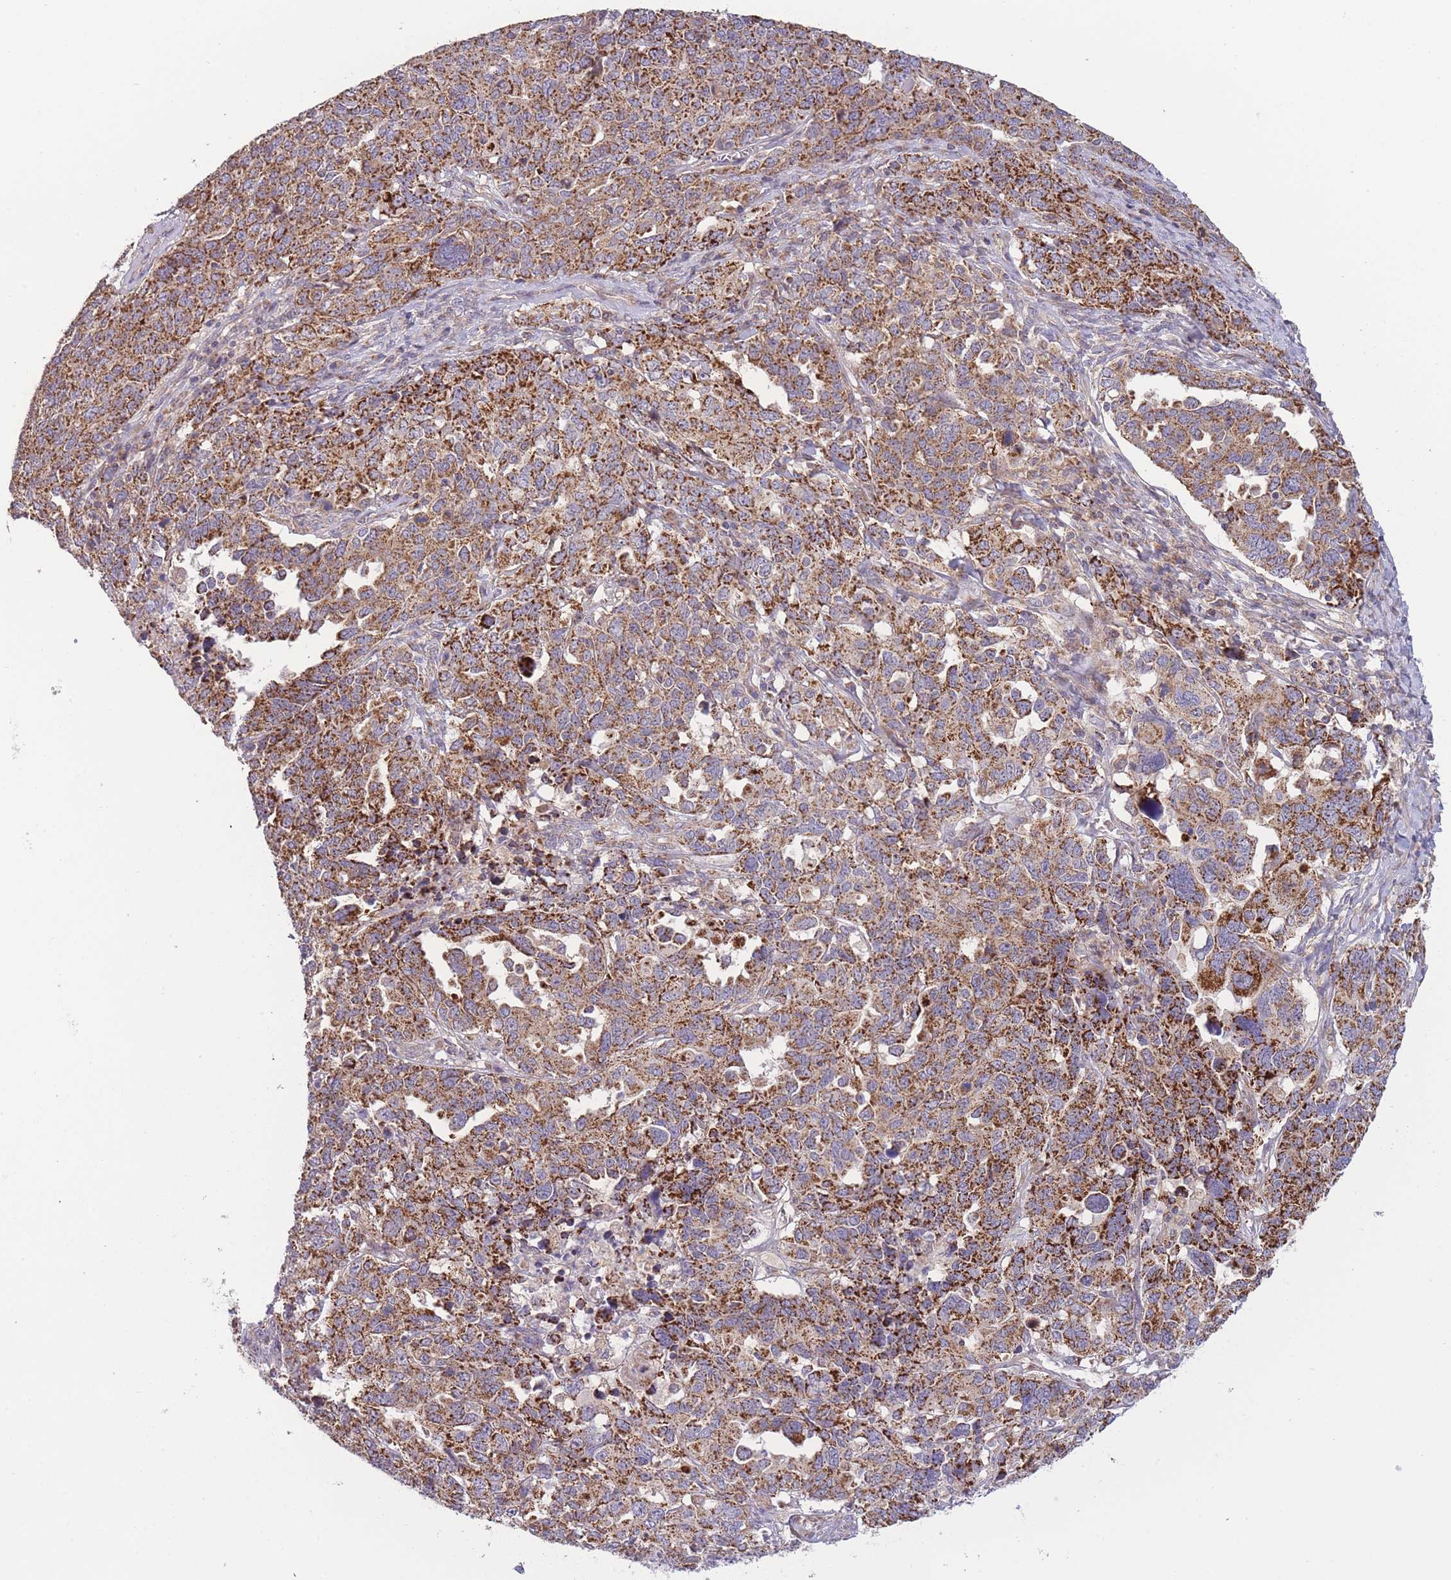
{"staining": {"intensity": "strong", "quantity": ">75%", "location": "cytoplasmic/membranous"}, "tissue": "ovarian cancer", "cell_type": "Tumor cells", "image_type": "cancer", "snomed": [{"axis": "morphology", "description": "Carcinoma, endometroid"}, {"axis": "topography", "description": "Ovary"}], "caption": "Immunohistochemistry (IHC) (DAB) staining of endometroid carcinoma (ovarian) exhibits strong cytoplasmic/membranous protein staining in about >75% of tumor cells.", "gene": "SLC25A42", "patient": {"sex": "female", "age": 62}}